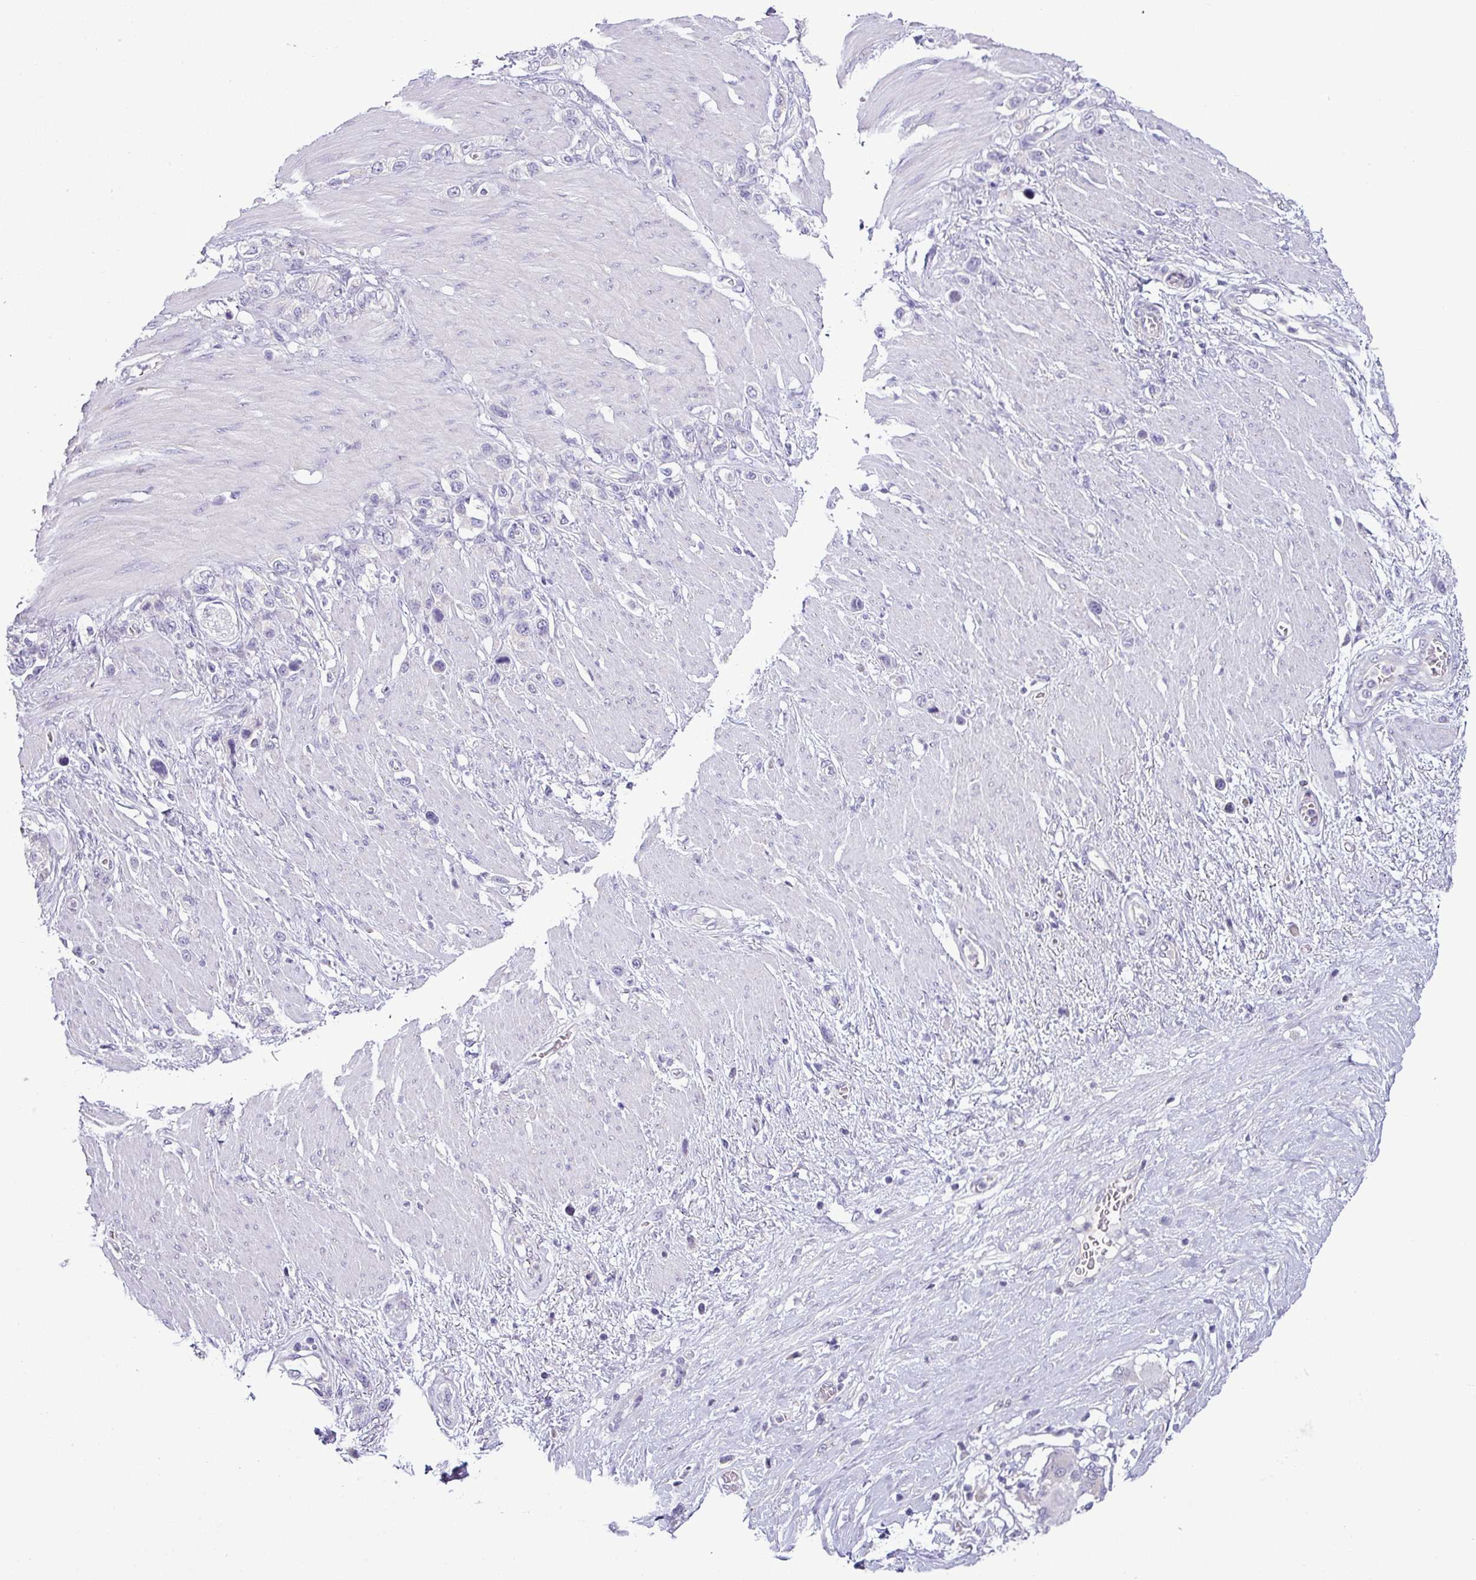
{"staining": {"intensity": "negative", "quantity": "none", "location": "none"}, "tissue": "stomach cancer", "cell_type": "Tumor cells", "image_type": "cancer", "snomed": [{"axis": "morphology", "description": "Adenocarcinoma, NOS"}, {"axis": "morphology", "description": "Adenocarcinoma, High grade"}, {"axis": "topography", "description": "Stomach, upper"}, {"axis": "topography", "description": "Stomach, lower"}], "caption": "Immunohistochemistry of human stomach high-grade adenocarcinoma shows no staining in tumor cells.", "gene": "HBEGF", "patient": {"sex": "female", "age": 65}}